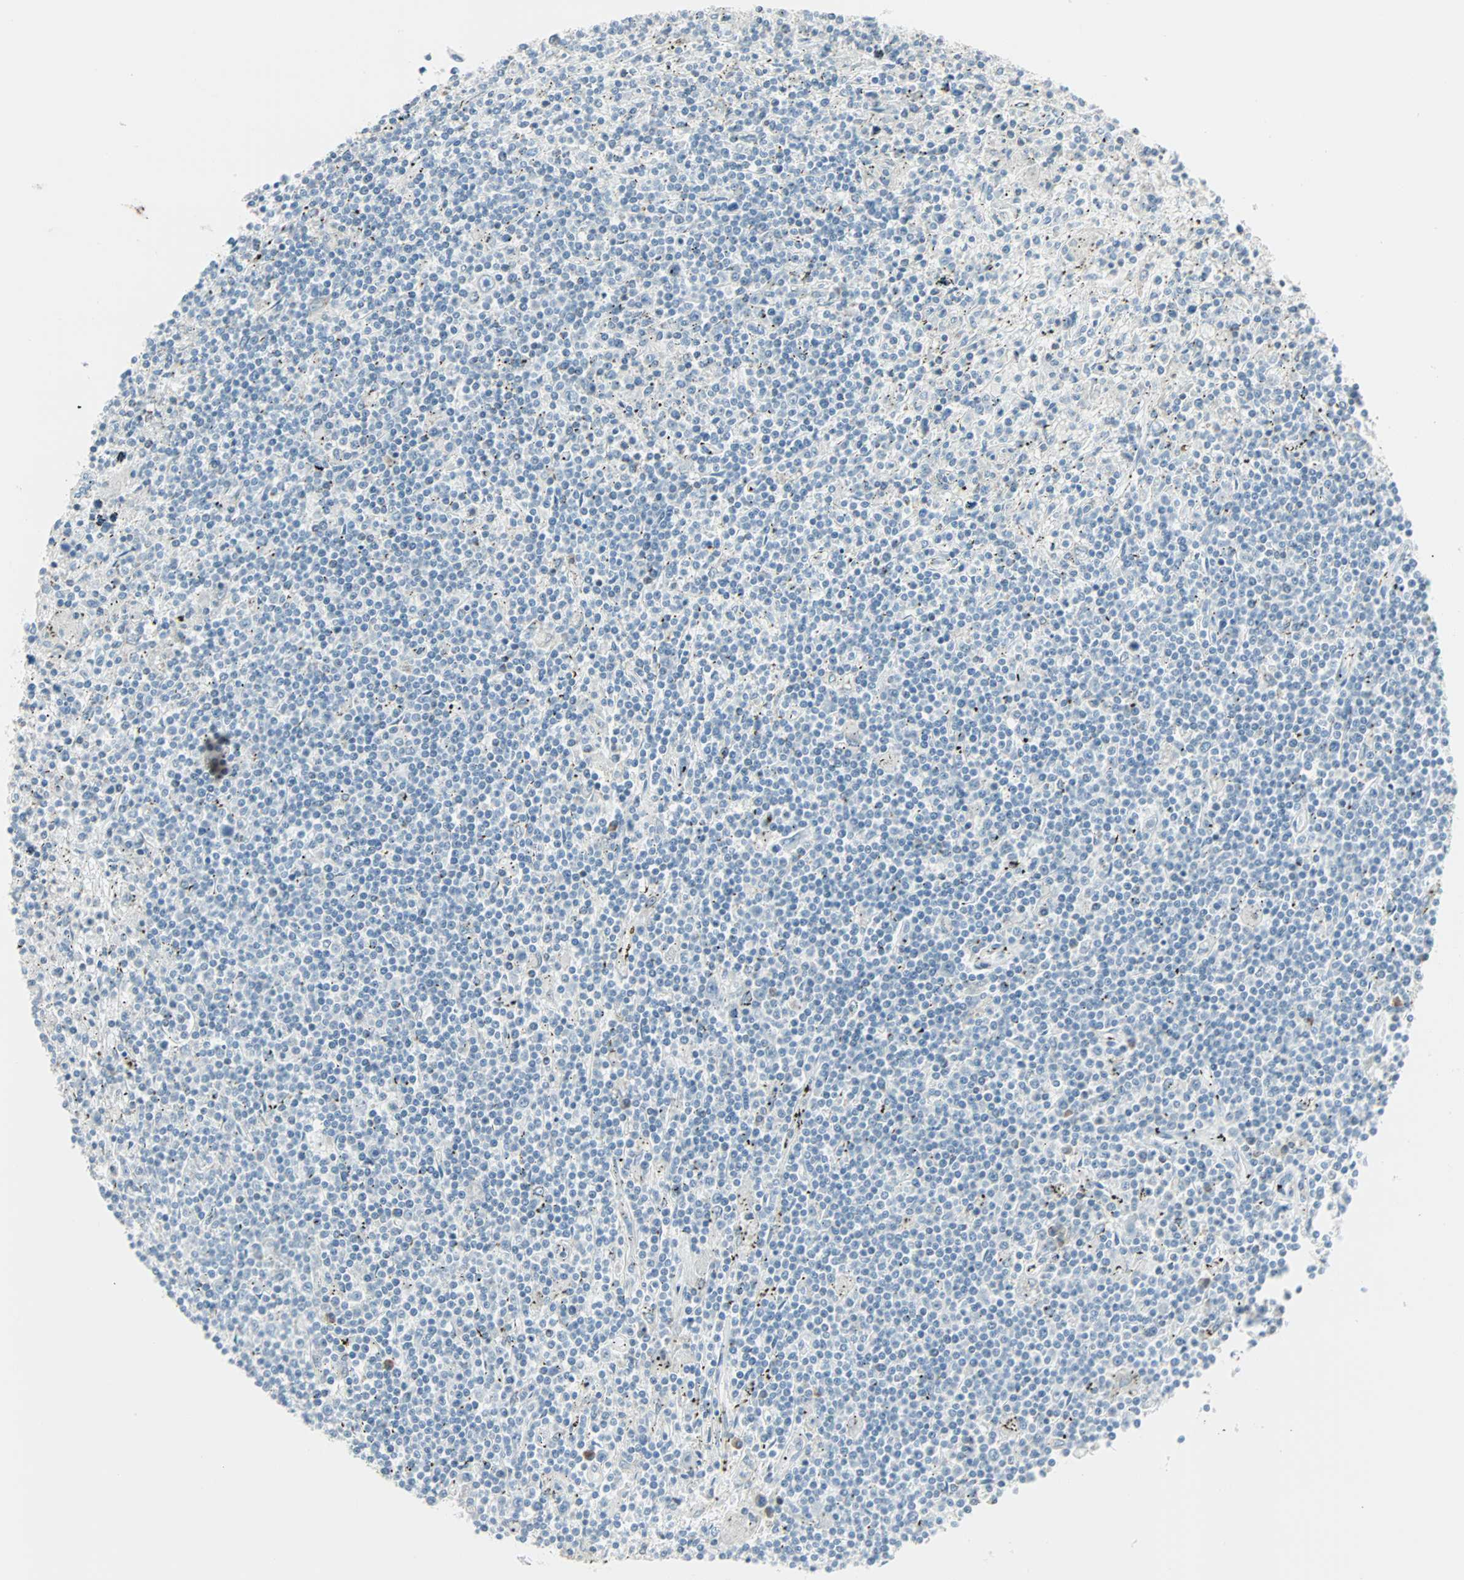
{"staining": {"intensity": "negative", "quantity": "none", "location": "none"}, "tissue": "lymphoma", "cell_type": "Tumor cells", "image_type": "cancer", "snomed": [{"axis": "morphology", "description": "Malignant lymphoma, non-Hodgkin's type, Low grade"}, {"axis": "topography", "description": "Spleen"}], "caption": "Lymphoma stained for a protein using immunohistochemistry displays no positivity tumor cells.", "gene": "IDH2", "patient": {"sex": "male", "age": 76}}